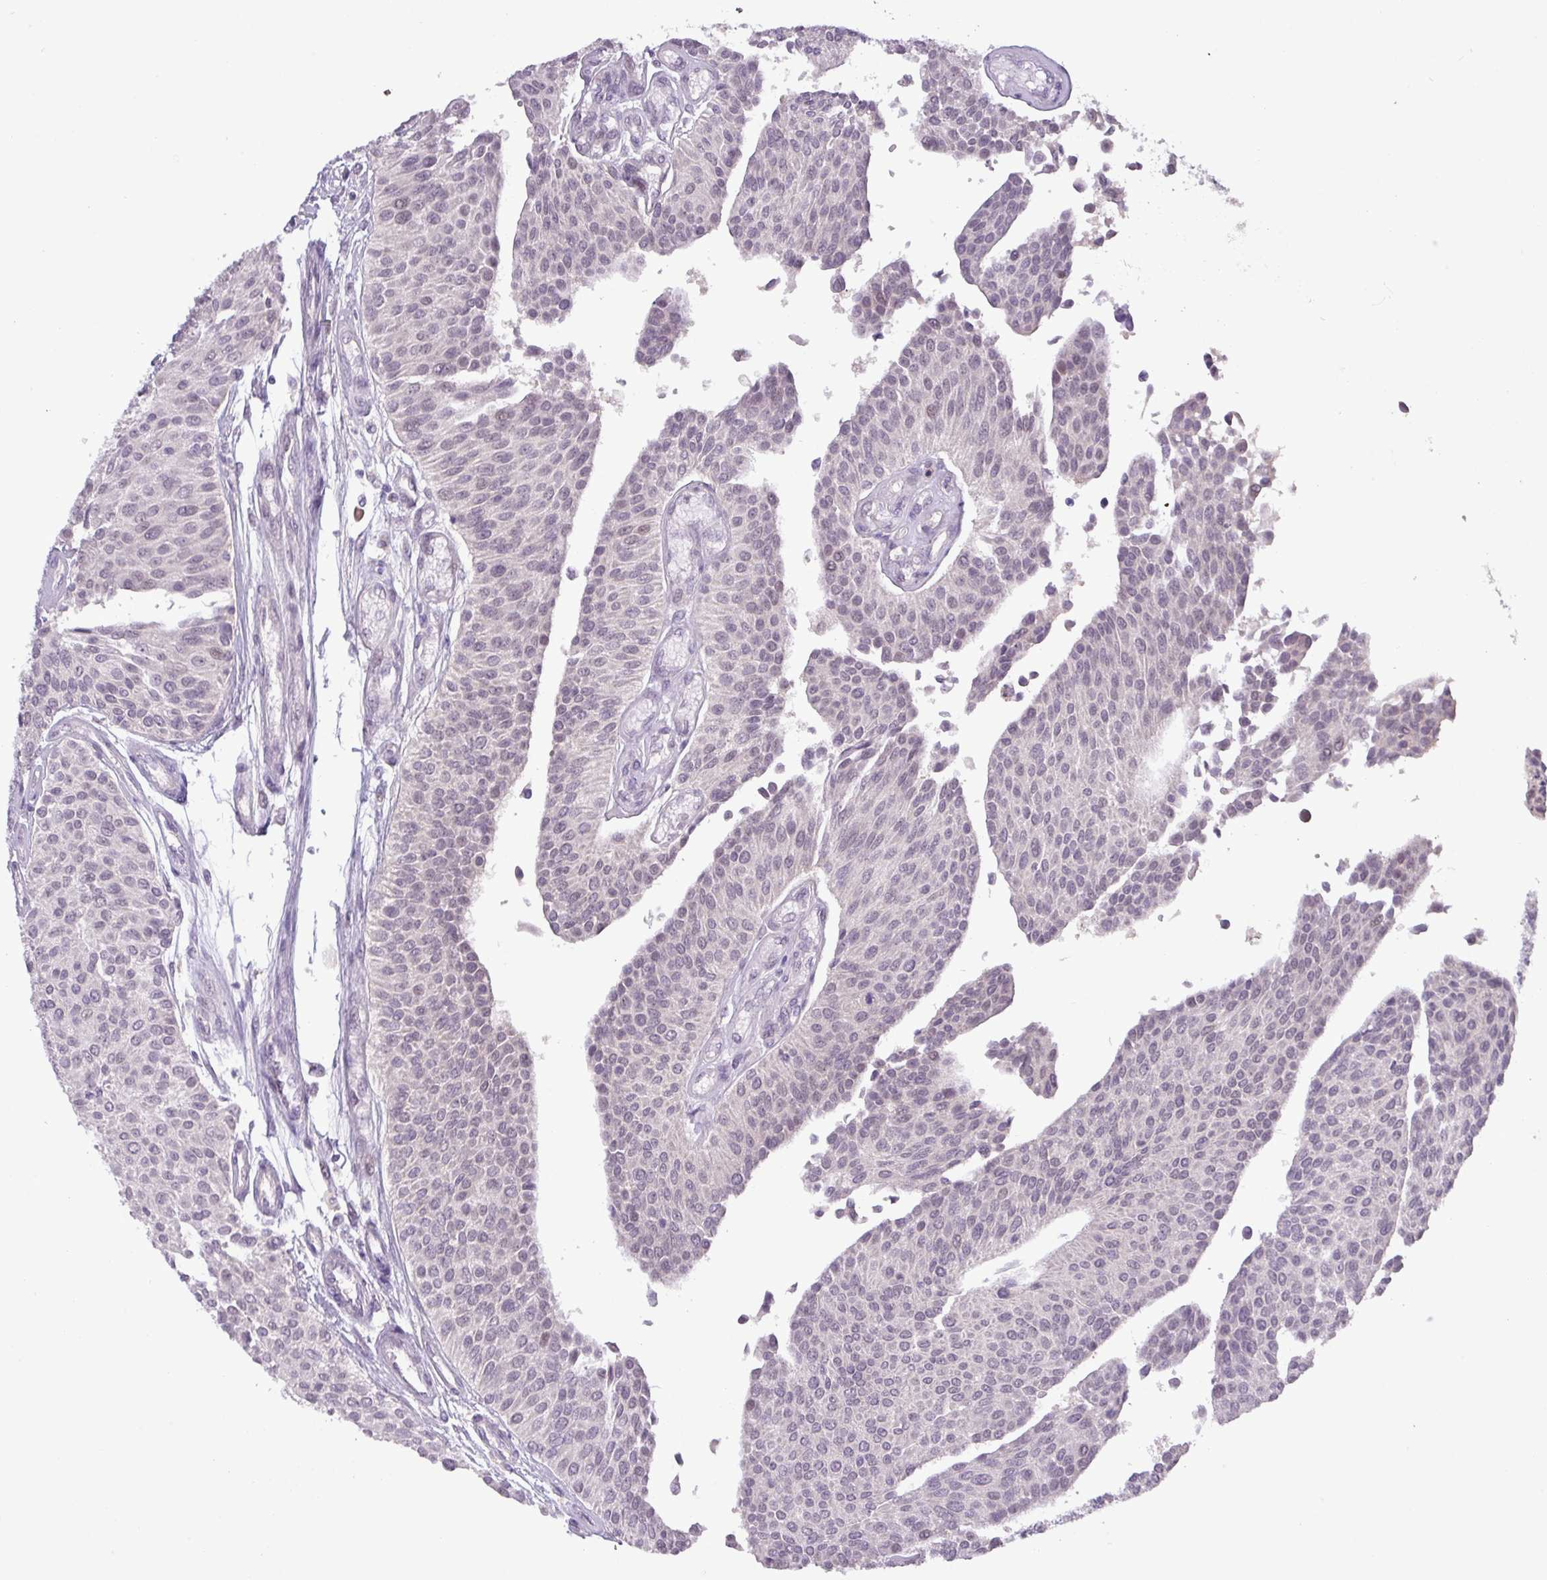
{"staining": {"intensity": "weak", "quantity": "<25%", "location": "nuclear"}, "tissue": "urothelial cancer", "cell_type": "Tumor cells", "image_type": "cancer", "snomed": [{"axis": "morphology", "description": "Urothelial carcinoma, NOS"}, {"axis": "topography", "description": "Urinary bladder"}], "caption": "Immunohistochemistry (IHC) histopathology image of human transitional cell carcinoma stained for a protein (brown), which displays no staining in tumor cells.", "gene": "RIPPLY1", "patient": {"sex": "male", "age": 55}}